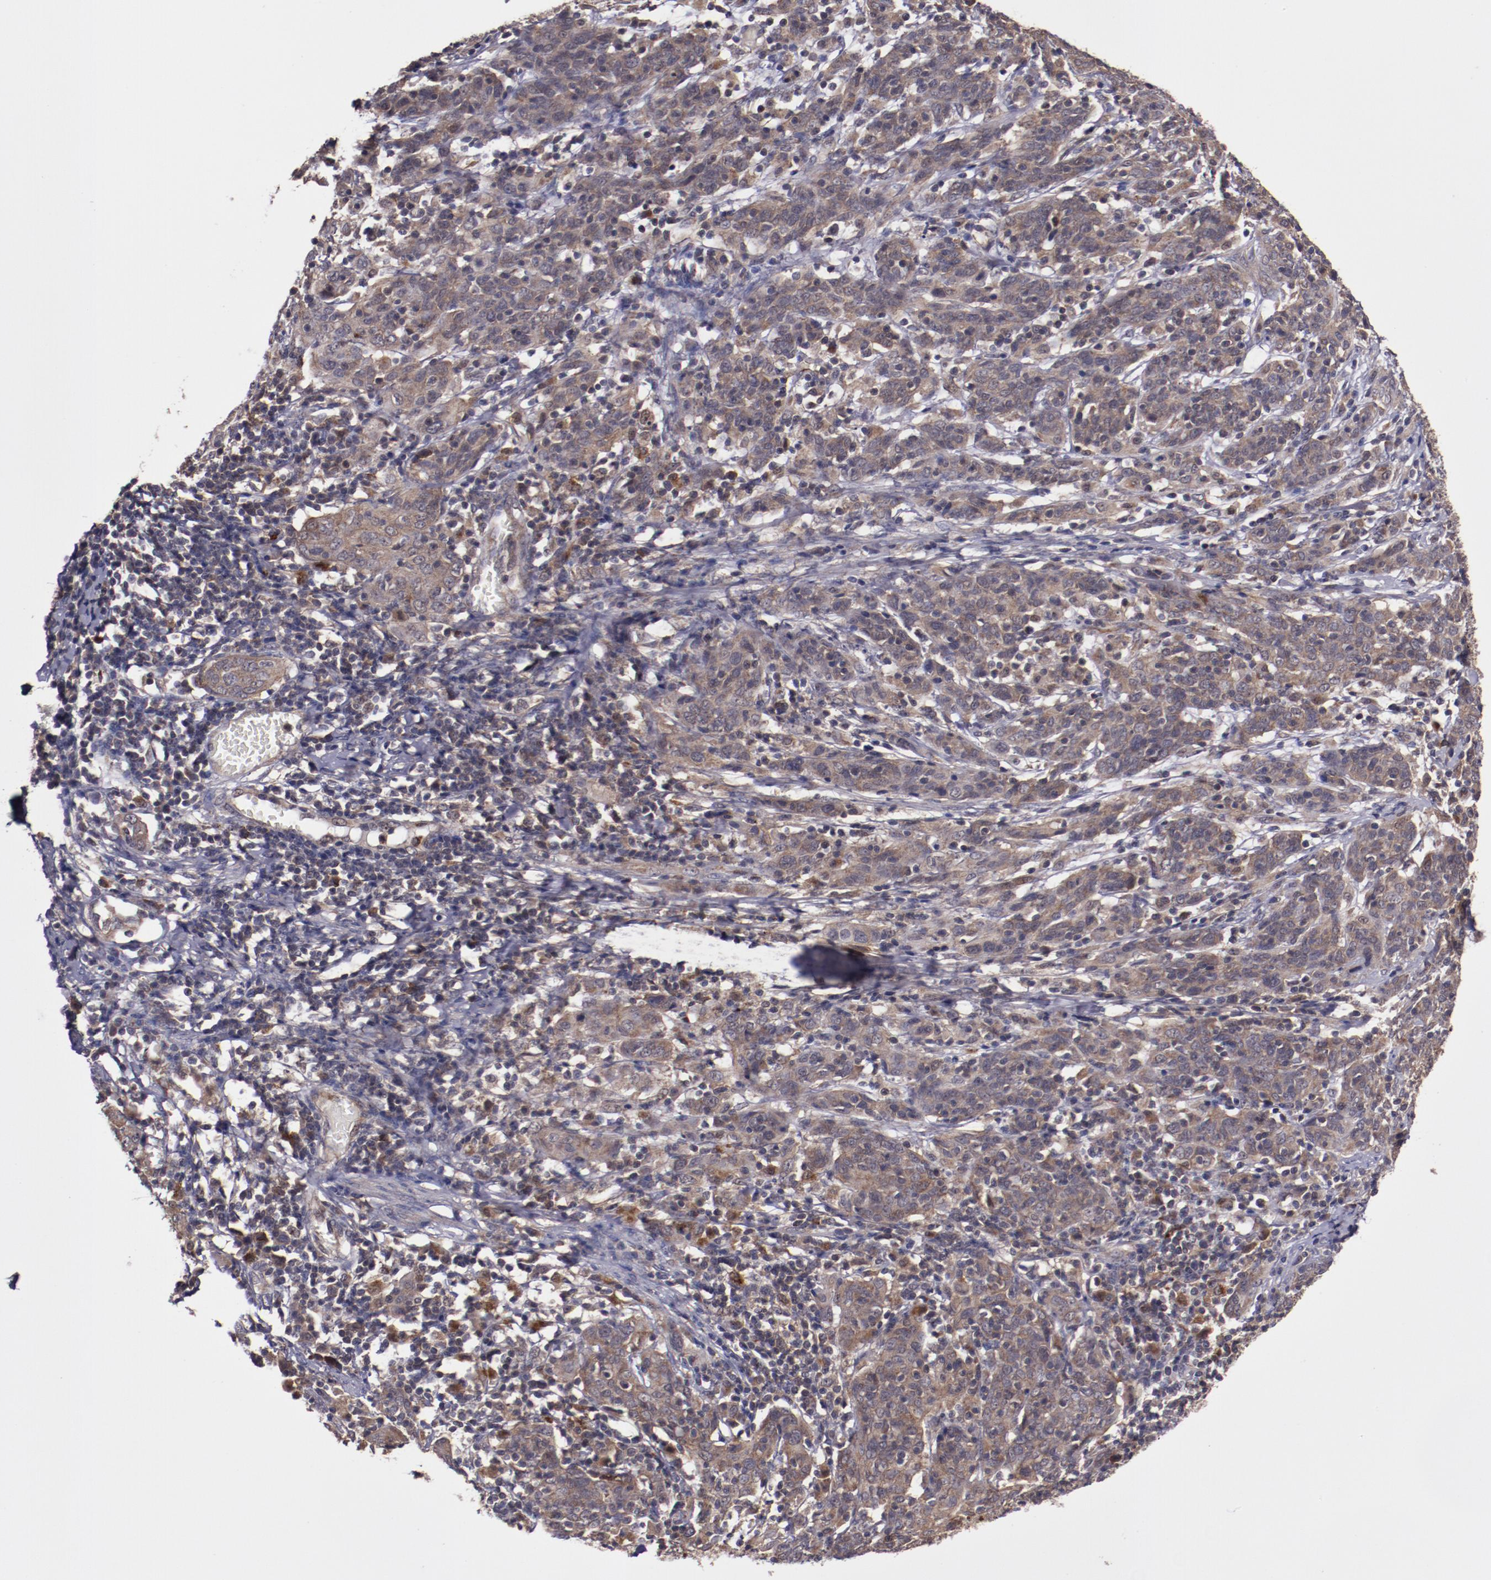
{"staining": {"intensity": "weak", "quantity": ">75%", "location": "cytoplasmic/membranous"}, "tissue": "cervical cancer", "cell_type": "Tumor cells", "image_type": "cancer", "snomed": [{"axis": "morphology", "description": "Normal tissue, NOS"}, {"axis": "morphology", "description": "Squamous cell carcinoma, NOS"}, {"axis": "topography", "description": "Cervix"}], "caption": "A micrograph of cervical squamous cell carcinoma stained for a protein reveals weak cytoplasmic/membranous brown staining in tumor cells.", "gene": "FTSJ1", "patient": {"sex": "female", "age": 67}}